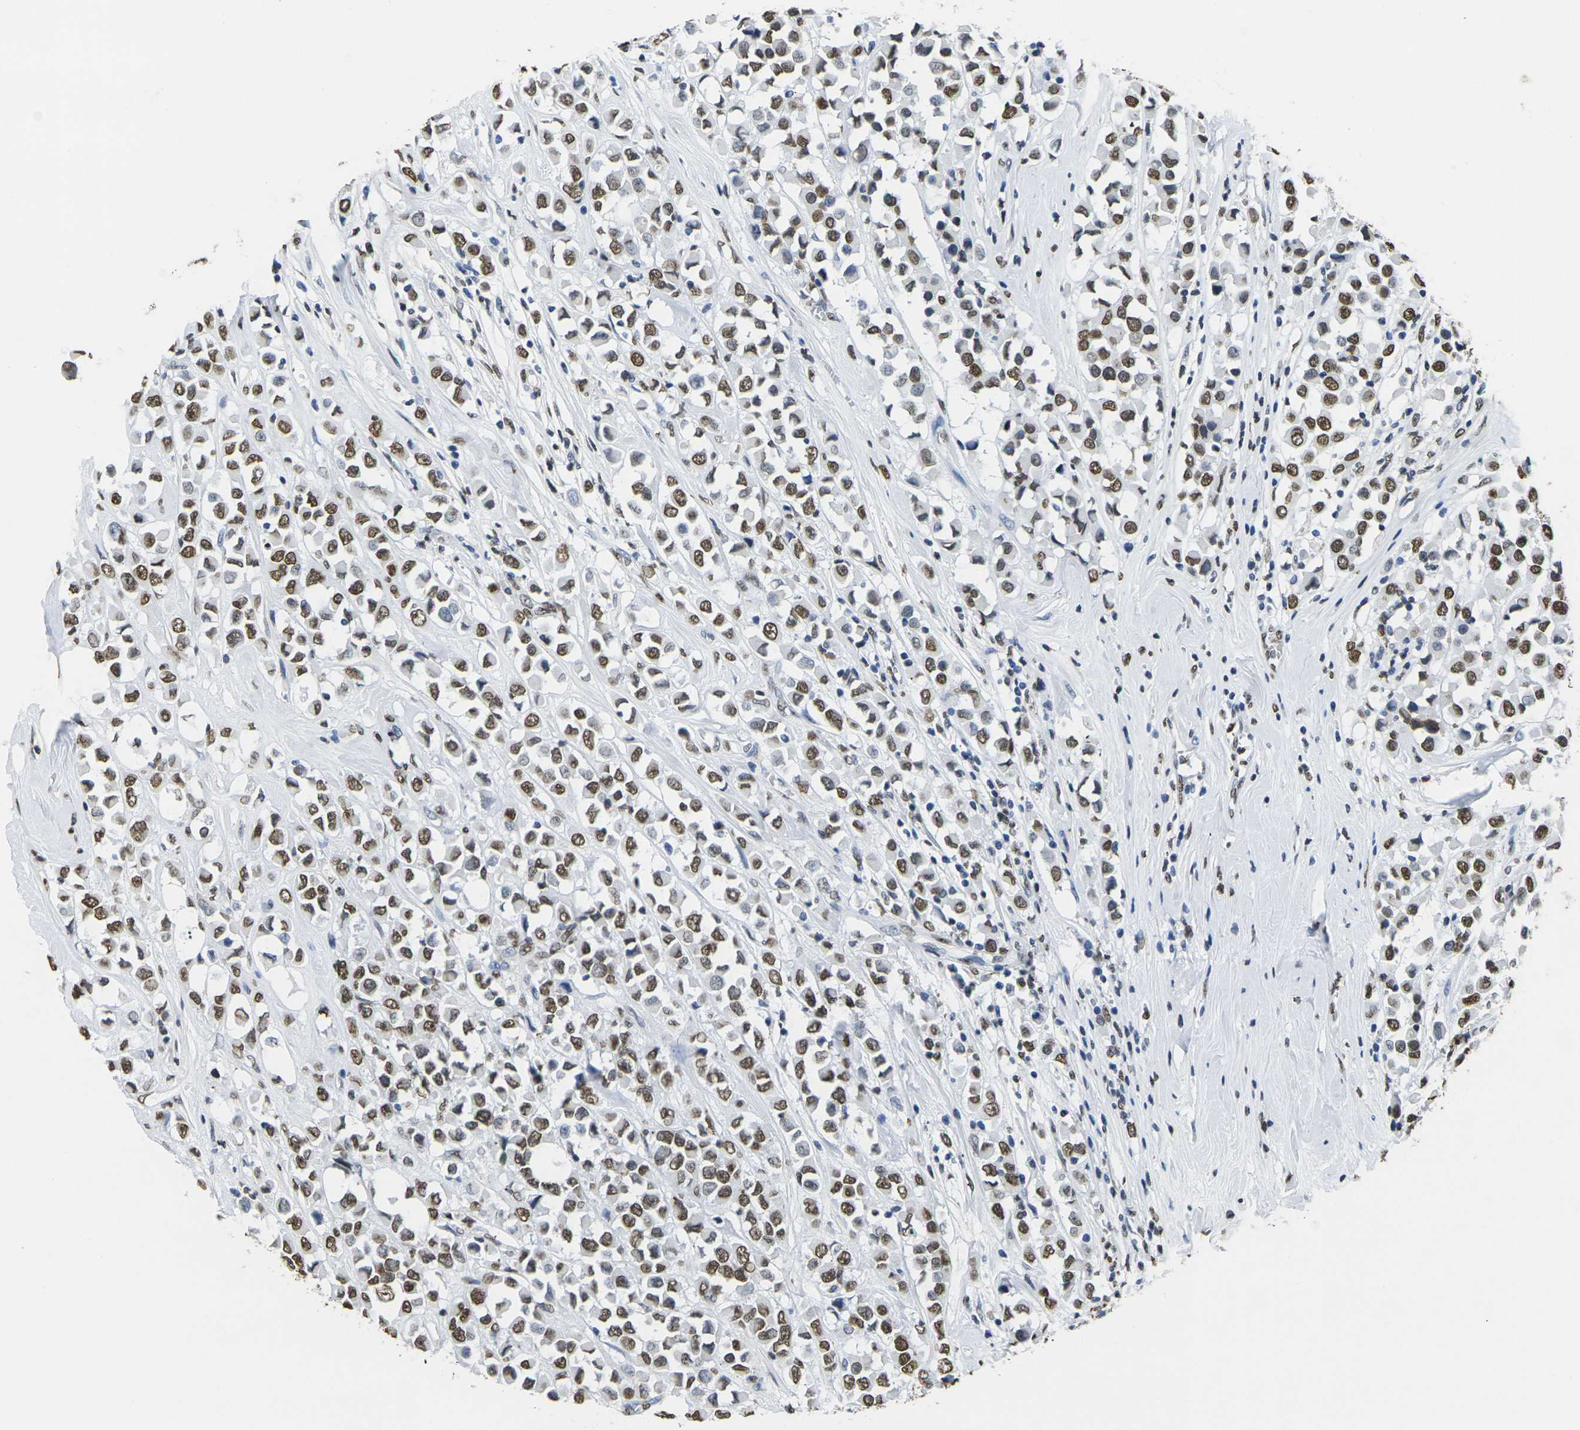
{"staining": {"intensity": "strong", "quantity": ">75%", "location": "nuclear"}, "tissue": "breast cancer", "cell_type": "Tumor cells", "image_type": "cancer", "snomed": [{"axis": "morphology", "description": "Duct carcinoma"}, {"axis": "topography", "description": "Breast"}], "caption": "Immunohistochemistry (IHC) micrograph of neoplastic tissue: human breast intraductal carcinoma stained using immunohistochemistry shows high levels of strong protein expression localized specifically in the nuclear of tumor cells, appearing as a nuclear brown color.", "gene": "DRAXIN", "patient": {"sex": "female", "age": 61}}